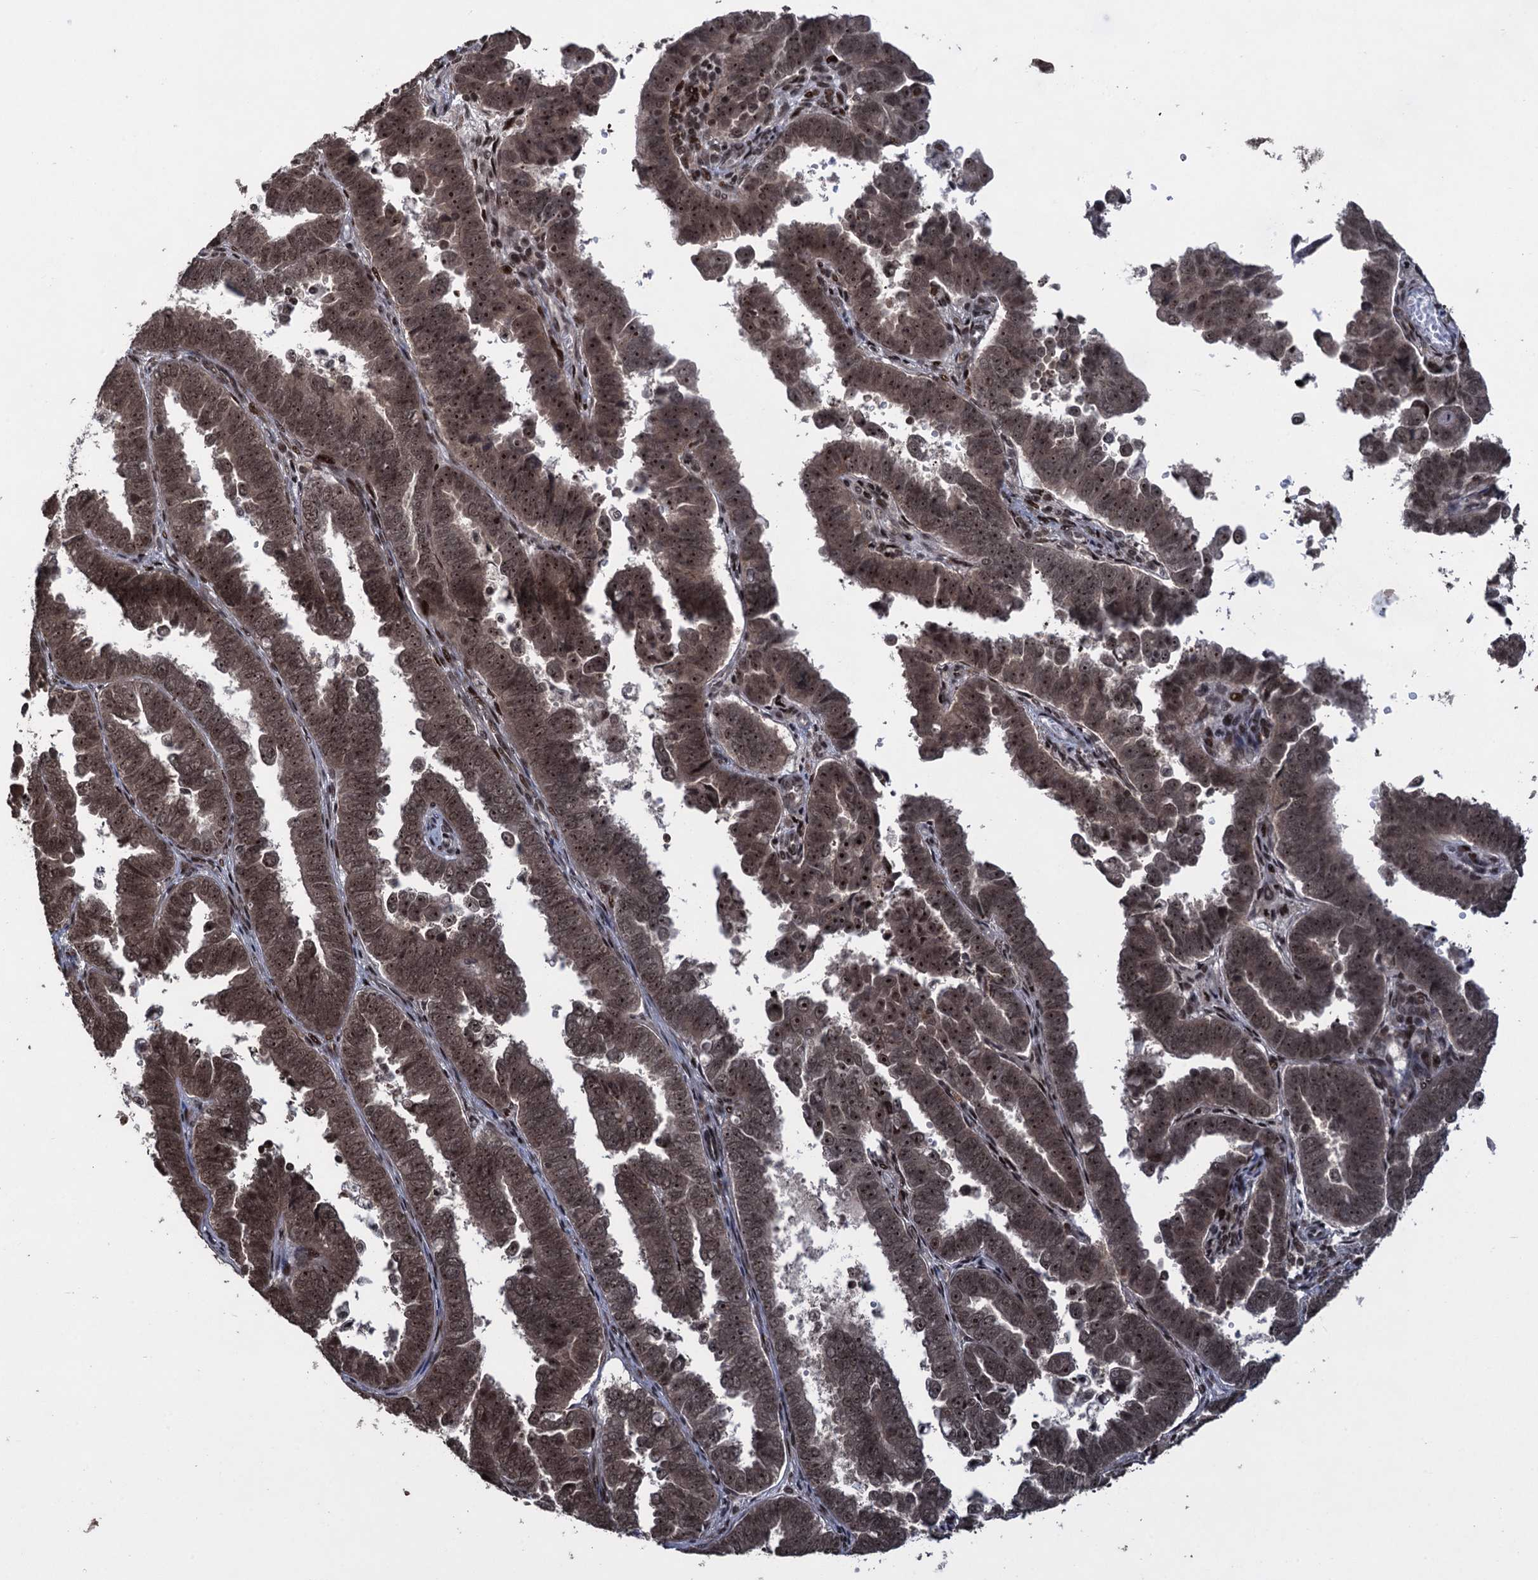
{"staining": {"intensity": "moderate", "quantity": ">75%", "location": "nuclear"}, "tissue": "endometrial cancer", "cell_type": "Tumor cells", "image_type": "cancer", "snomed": [{"axis": "morphology", "description": "Adenocarcinoma, NOS"}, {"axis": "topography", "description": "Endometrium"}], "caption": "Immunohistochemistry (DAB (3,3'-diaminobenzidine)) staining of human endometrial adenocarcinoma exhibits moderate nuclear protein positivity in approximately >75% of tumor cells.", "gene": "ZNF169", "patient": {"sex": "female", "age": 75}}